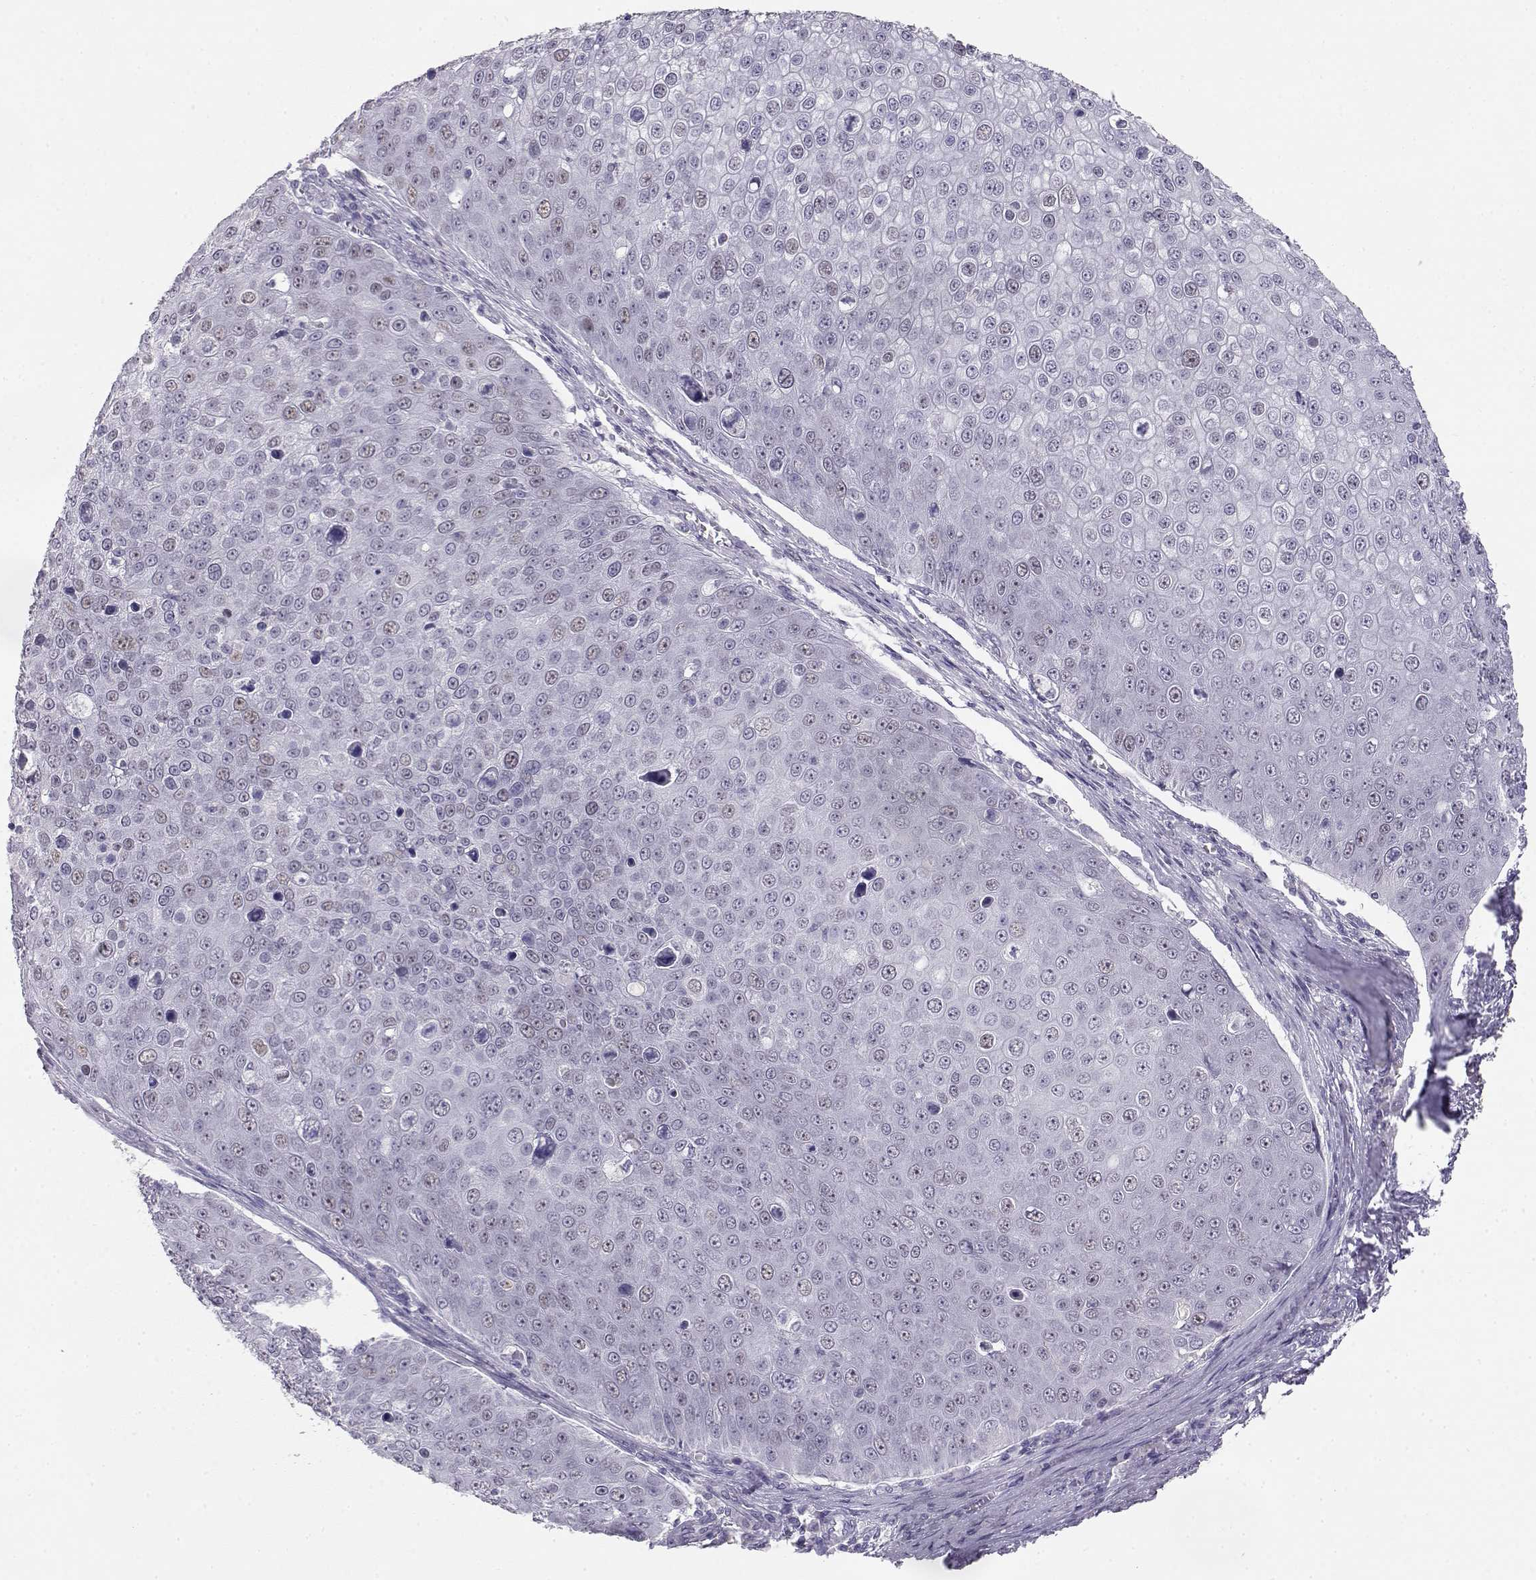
{"staining": {"intensity": "weak", "quantity": "<25%", "location": "nuclear"}, "tissue": "skin cancer", "cell_type": "Tumor cells", "image_type": "cancer", "snomed": [{"axis": "morphology", "description": "Squamous cell carcinoma, NOS"}, {"axis": "topography", "description": "Skin"}], "caption": "The IHC photomicrograph has no significant expression in tumor cells of skin cancer tissue.", "gene": "OPN5", "patient": {"sex": "male", "age": 71}}